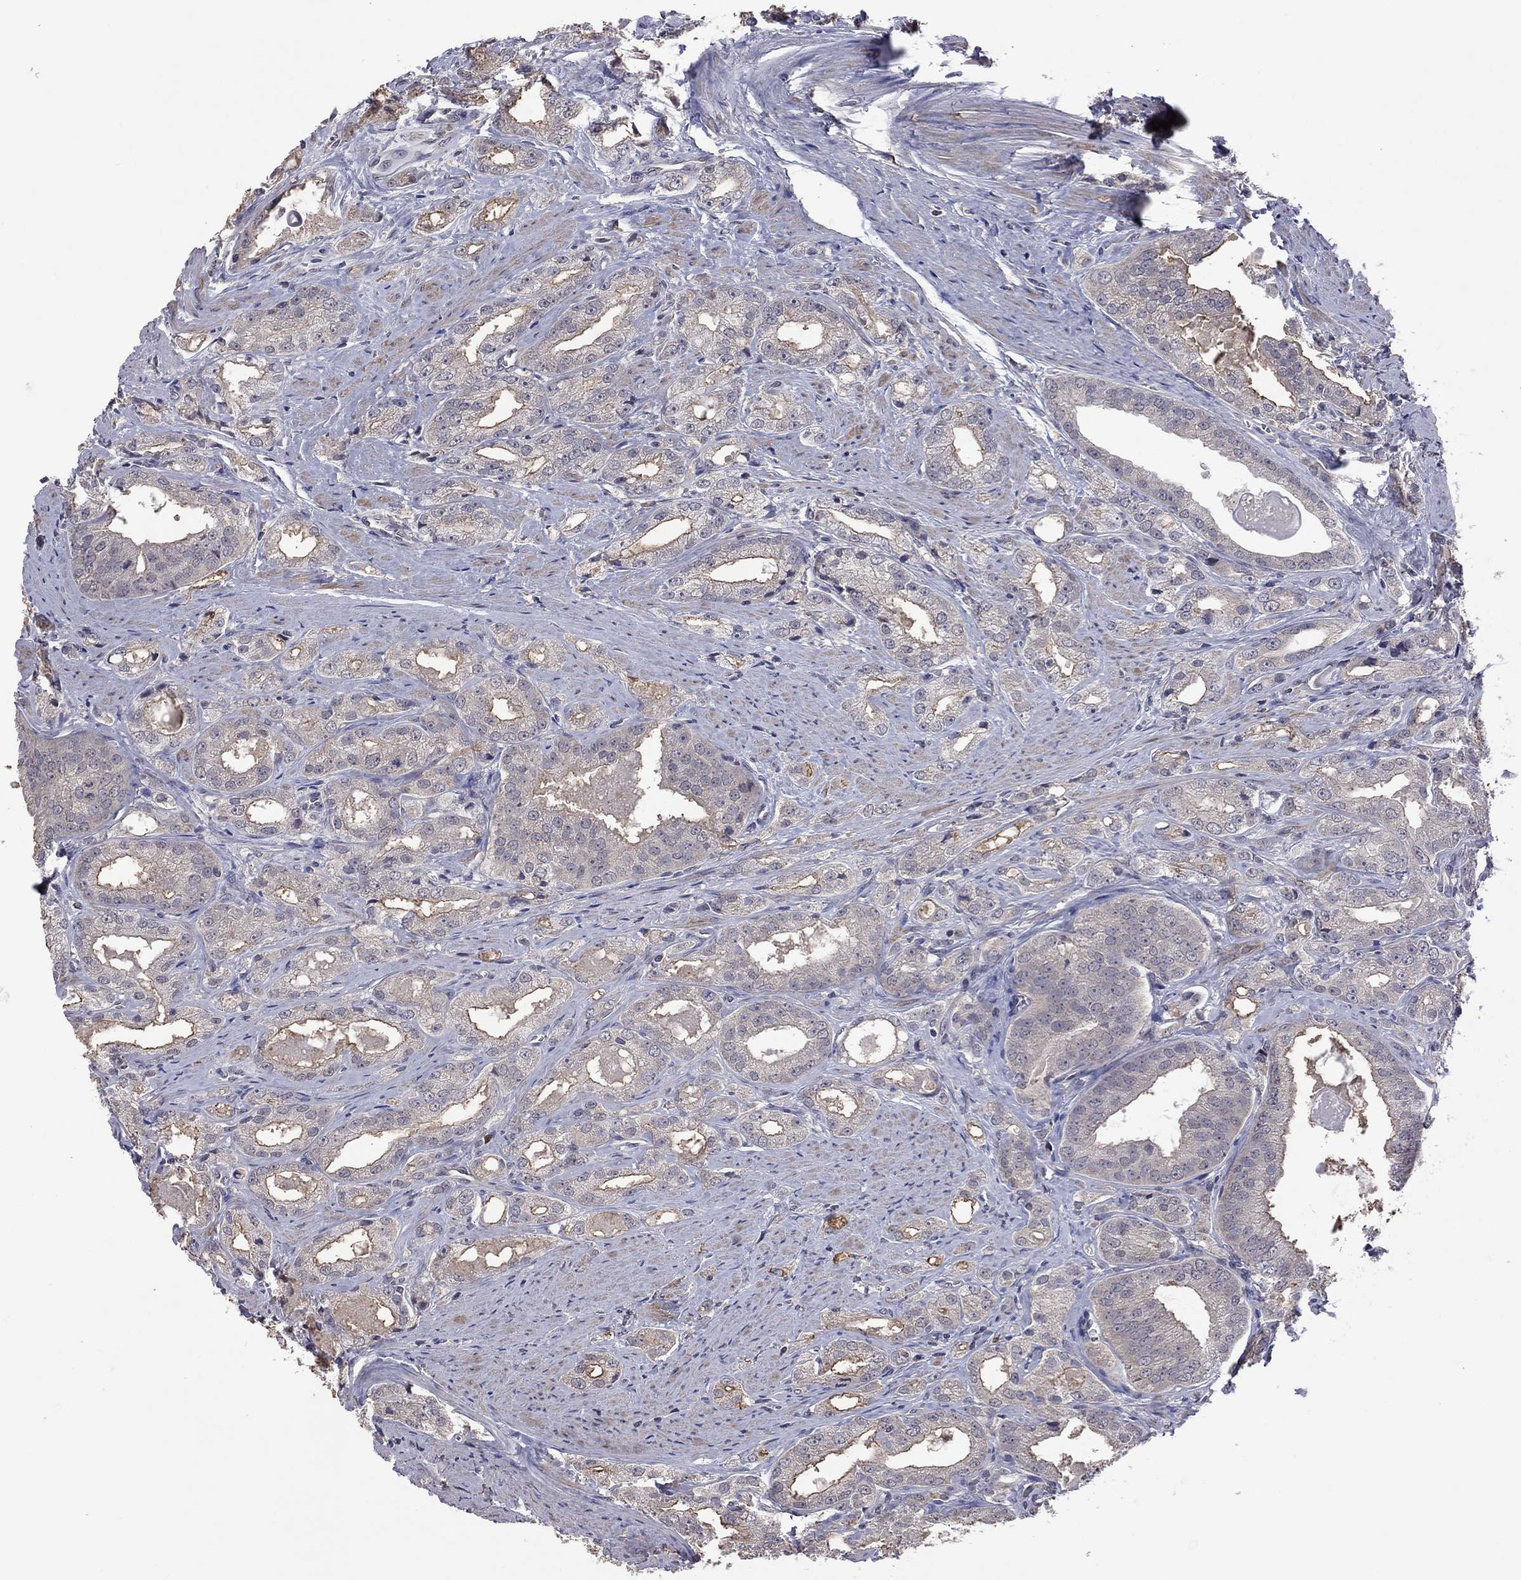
{"staining": {"intensity": "weak", "quantity": "25%-75%", "location": "cytoplasmic/membranous"}, "tissue": "prostate cancer", "cell_type": "Tumor cells", "image_type": "cancer", "snomed": [{"axis": "morphology", "description": "Adenocarcinoma, NOS"}, {"axis": "morphology", "description": "Adenocarcinoma, High grade"}, {"axis": "topography", "description": "Prostate"}], "caption": "Prostate high-grade adenocarcinoma stained with DAB immunohistochemistry (IHC) shows low levels of weak cytoplasmic/membranous positivity in approximately 25%-75% of tumor cells. Nuclei are stained in blue.", "gene": "TSNARE1", "patient": {"sex": "male", "age": 70}}